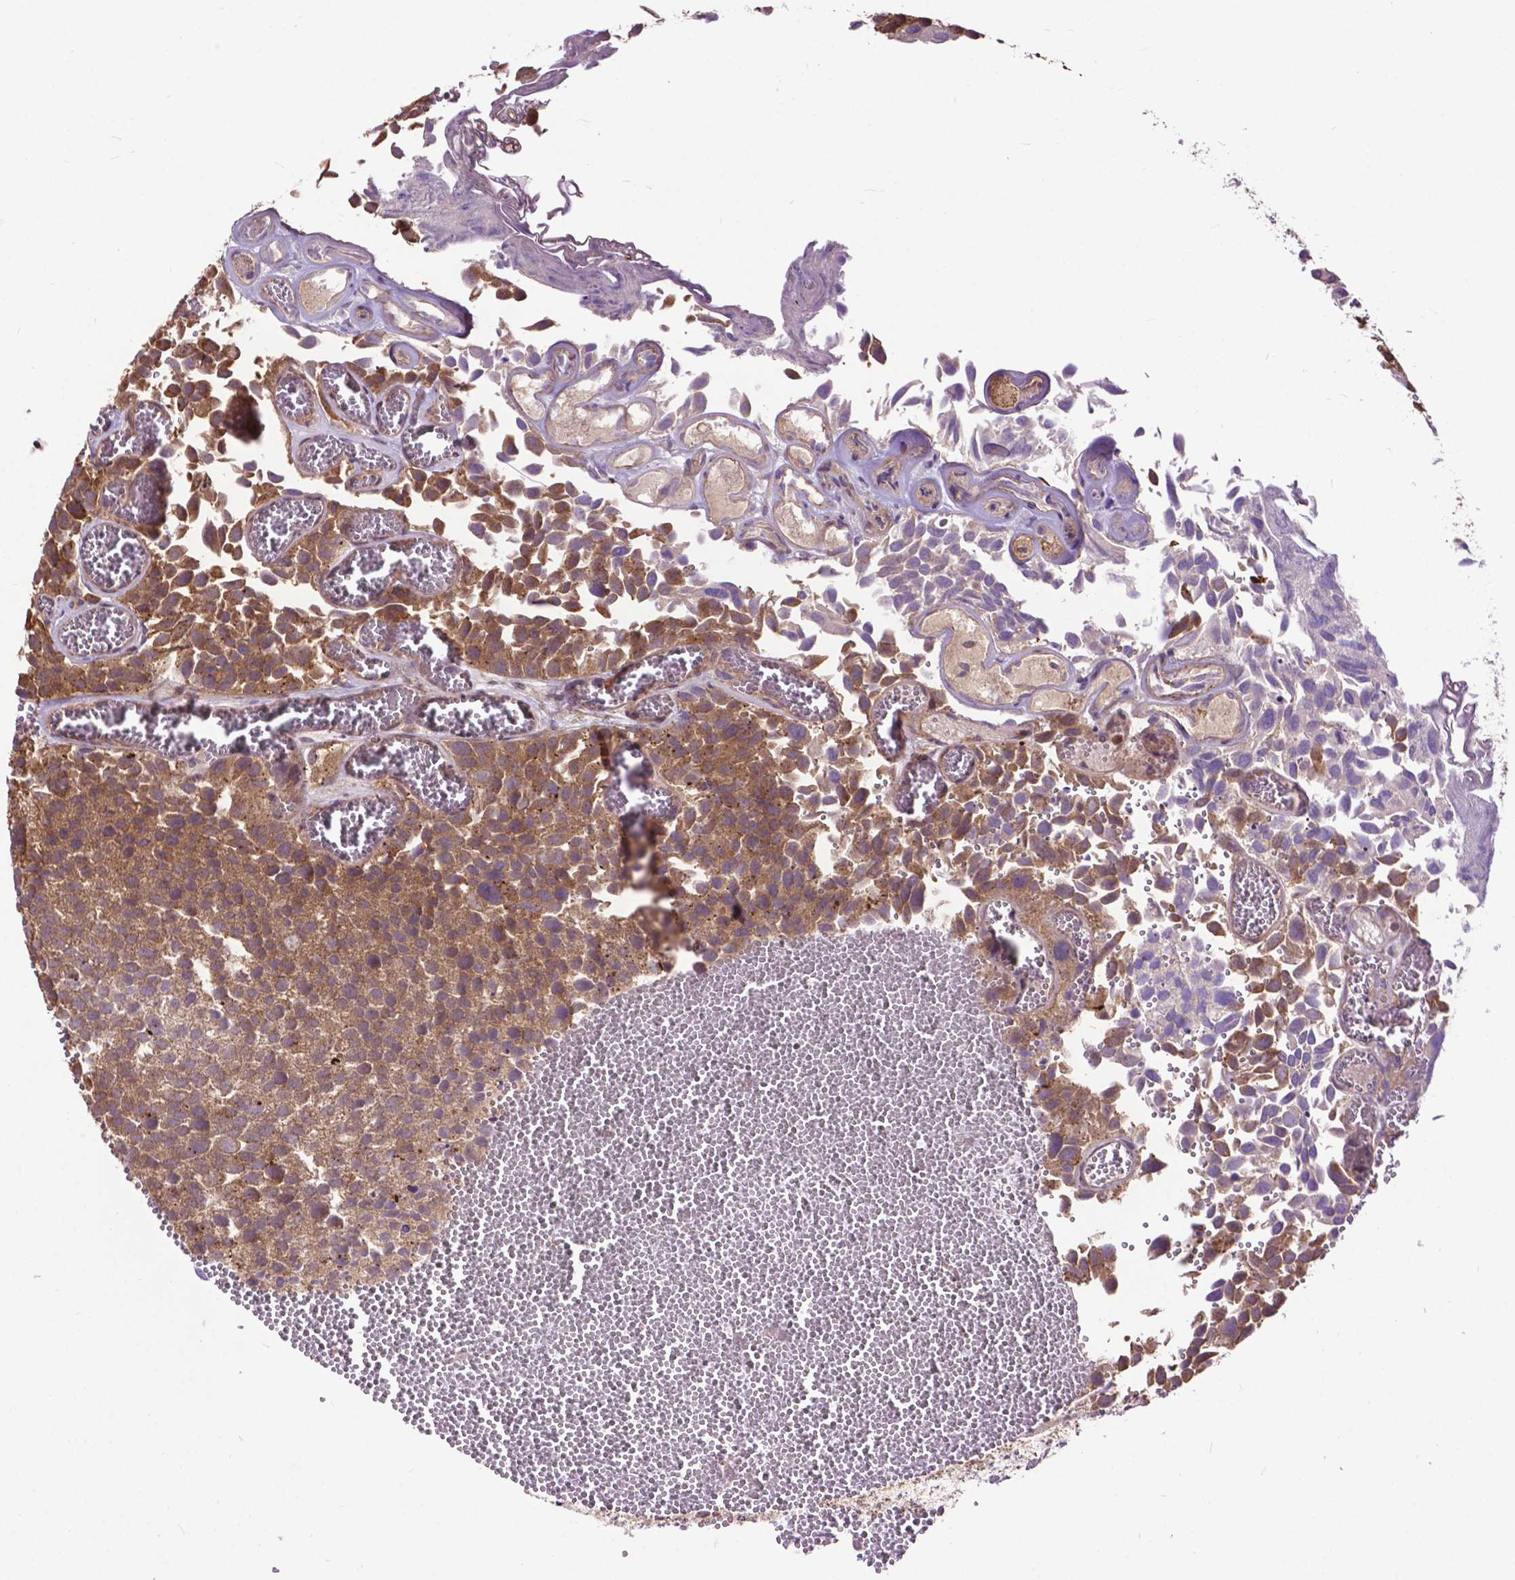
{"staining": {"intensity": "moderate", "quantity": ">75%", "location": "cytoplasmic/membranous"}, "tissue": "urothelial cancer", "cell_type": "Tumor cells", "image_type": "cancer", "snomed": [{"axis": "morphology", "description": "Urothelial carcinoma, Low grade"}, {"axis": "topography", "description": "Urinary bladder"}], "caption": "Low-grade urothelial carcinoma tissue reveals moderate cytoplasmic/membranous staining in about >75% of tumor cells The protein is stained brown, and the nuclei are stained in blue (DAB (3,3'-diaminobenzidine) IHC with brightfield microscopy, high magnification).", "gene": "CHMP4A", "patient": {"sex": "female", "age": 69}}